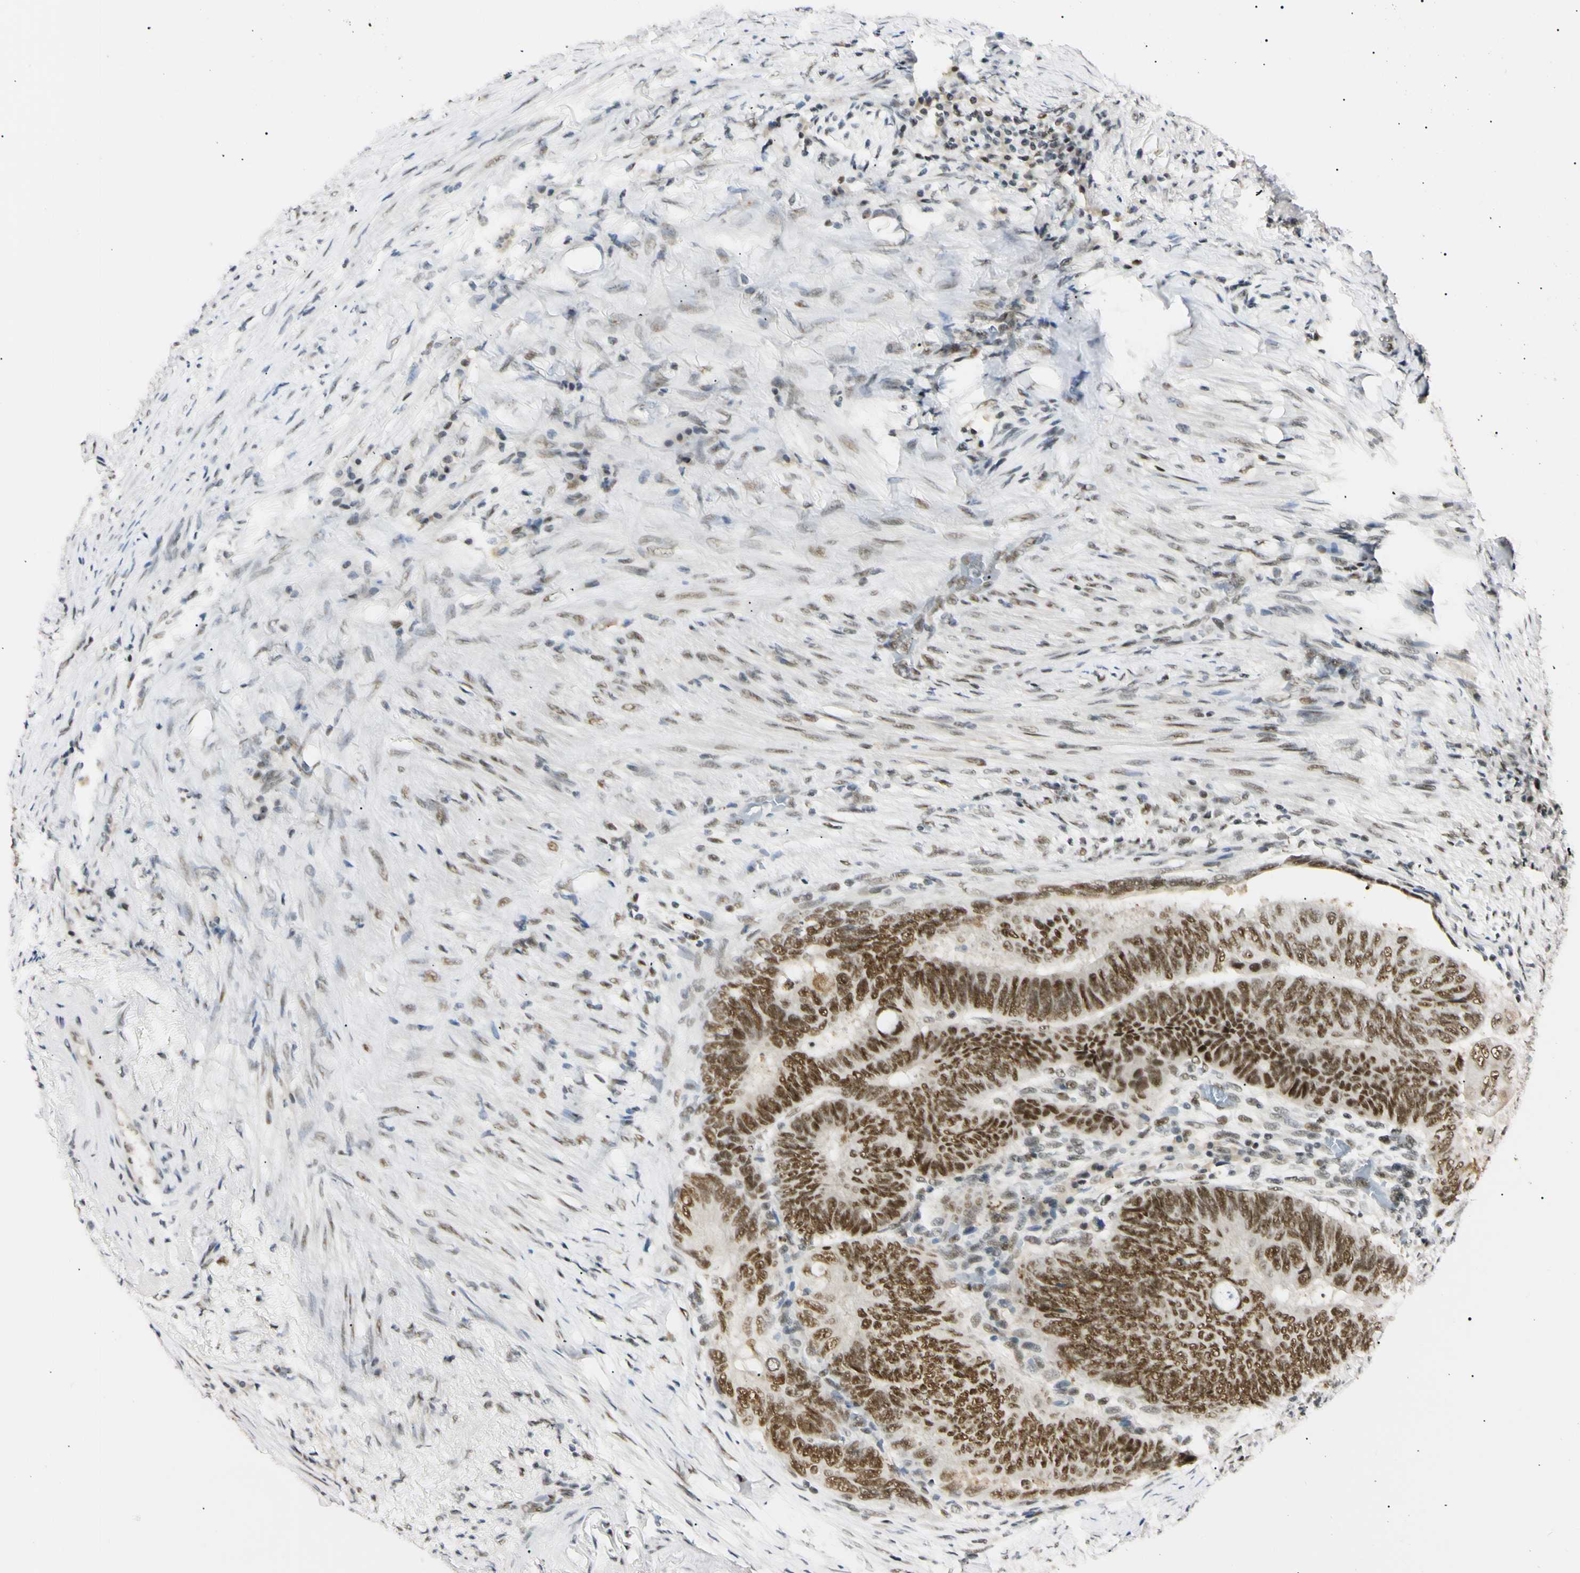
{"staining": {"intensity": "moderate", "quantity": ">75%", "location": "nuclear"}, "tissue": "colorectal cancer", "cell_type": "Tumor cells", "image_type": "cancer", "snomed": [{"axis": "morphology", "description": "Normal tissue, NOS"}, {"axis": "morphology", "description": "Adenocarcinoma, NOS"}, {"axis": "topography", "description": "Rectum"}, {"axis": "topography", "description": "Peripheral nerve tissue"}], "caption": "Human colorectal cancer (adenocarcinoma) stained with a brown dye exhibits moderate nuclear positive expression in about >75% of tumor cells.", "gene": "ZNF134", "patient": {"sex": "male", "age": 92}}